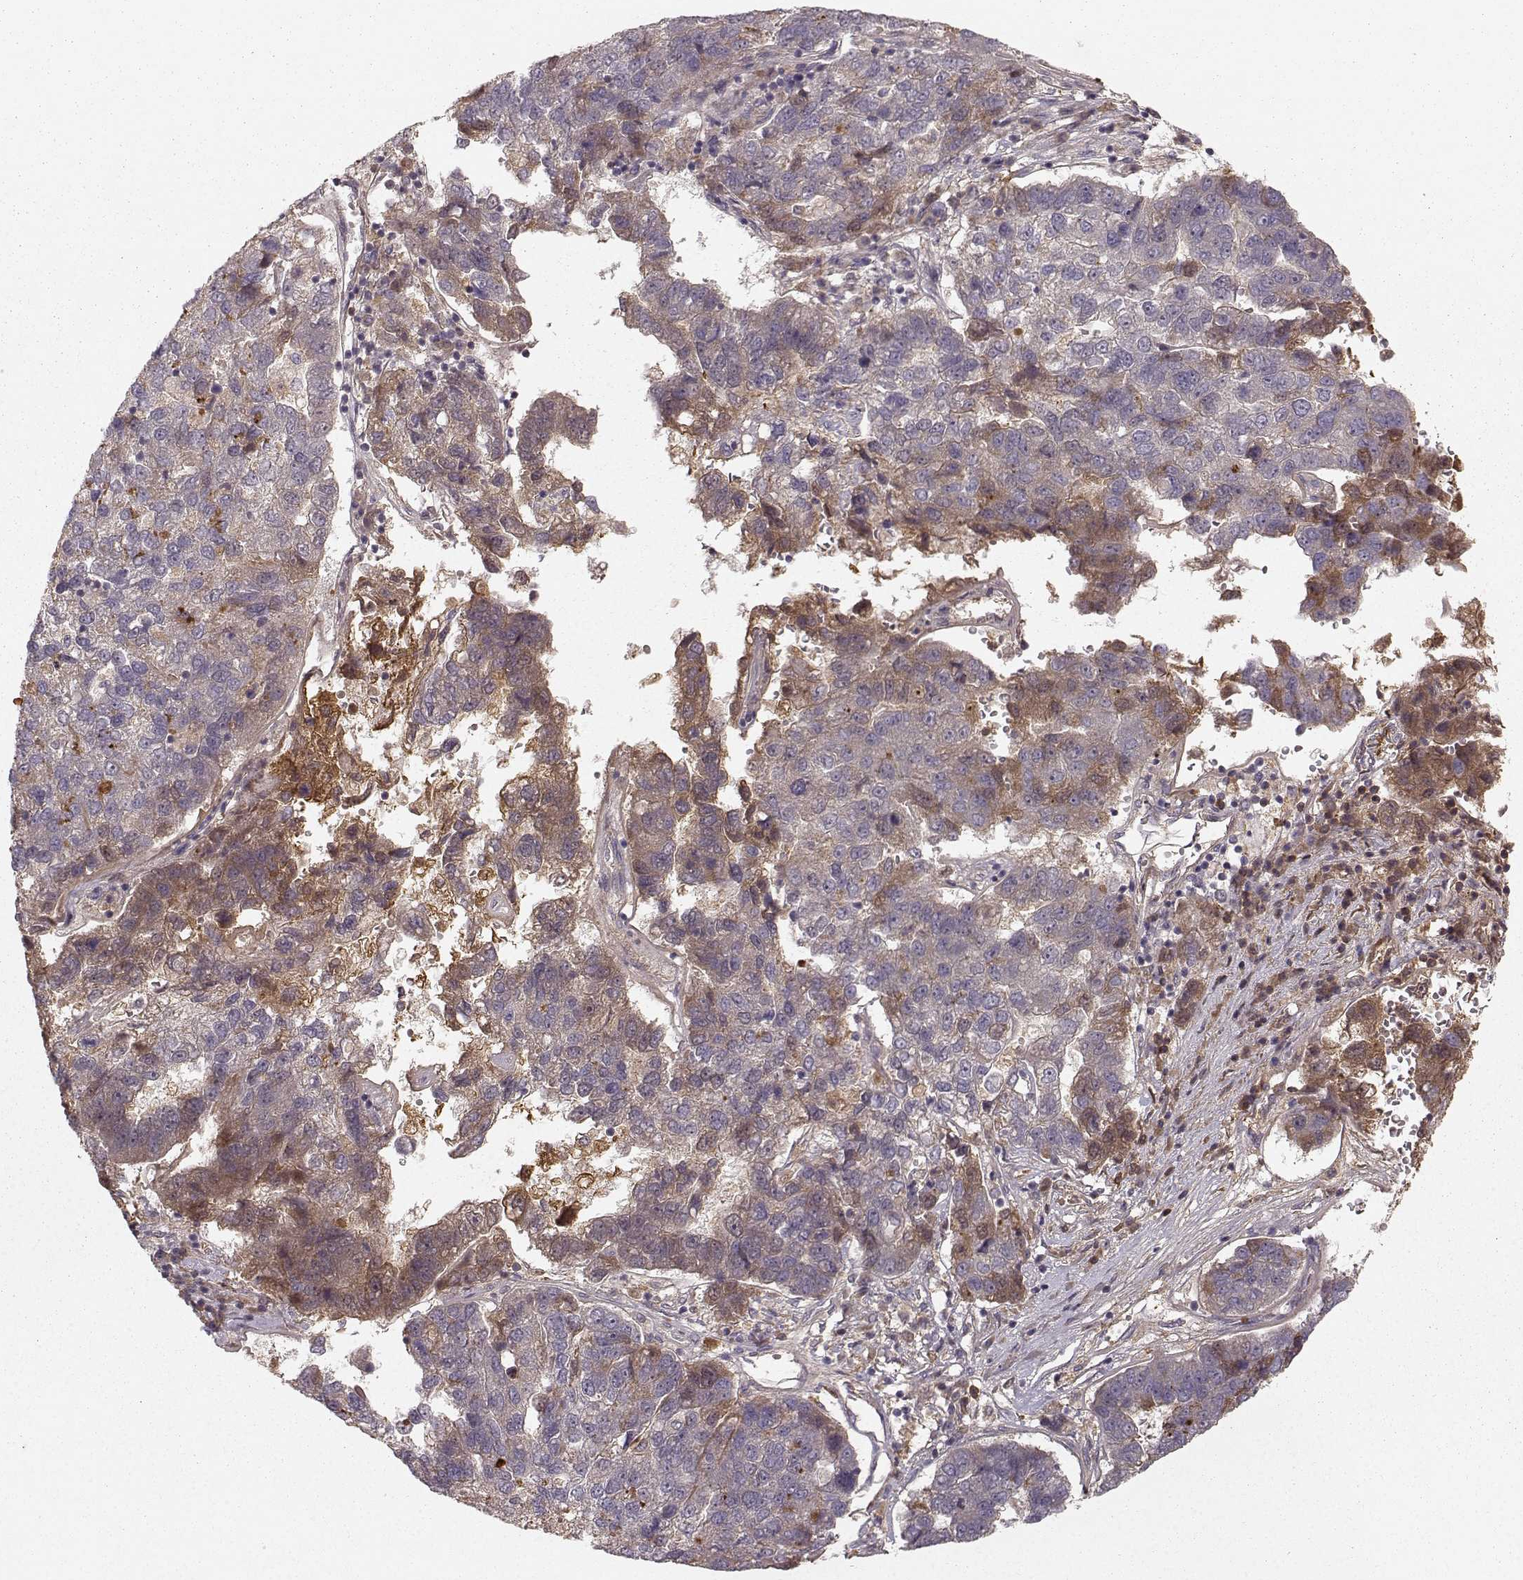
{"staining": {"intensity": "moderate", "quantity": "<25%", "location": "cytoplasmic/membranous"}, "tissue": "pancreatic cancer", "cell_type": "Tumor cells", "image_type": "cancer", "snomed": [{"axis": "morphology", "description": "Adenocarcinoma, NOS"}, {"axis": "topography", "description": "Pancreas"}], "caption": "High-power microscopy captured an immunohistochemistry (IHC) photomicrograph of pancreatic cancer (adenocarcinoma), revealing moderate cytoplasmic/membranous expression in approximately <25% of tumor cells.", "gene": "WNT6", "patient": {"sex": "female", "age": 61}}